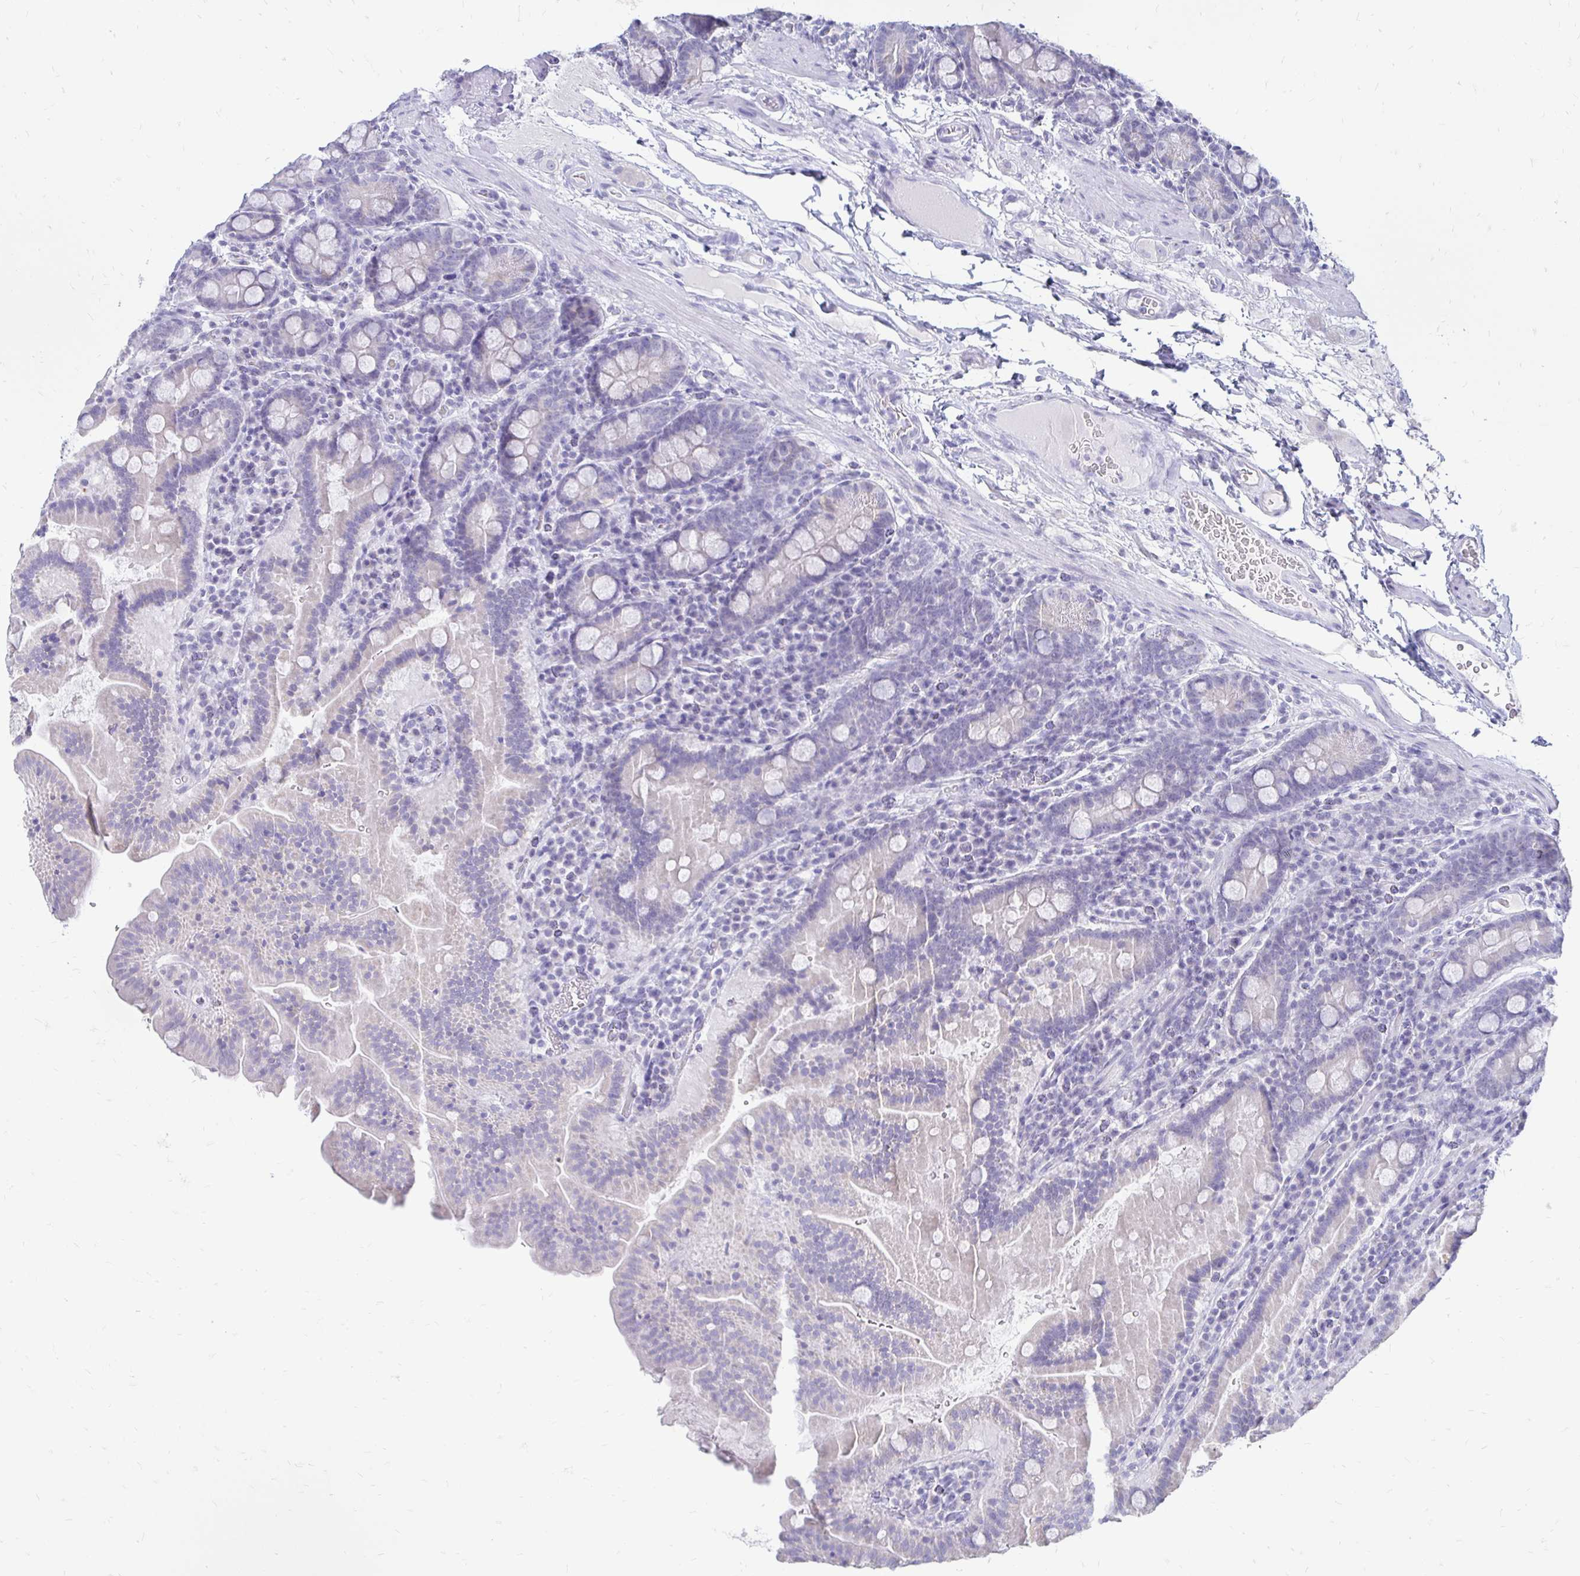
{"staining": {"intensity": "negative", "quantity": "none", "location": "none"}, "tissue": "small intestine", "cell_type": "Glandular cells", "image_type": "normal", "snomed": [{"axis": "morphology", "description": "Normal tissue, NOS"}, {"axis": "topography", "description": "Small intestine"}], "caption": "A histopathology image of small intestine stained for a protein demonstrates no brown staining in glandular cells.", "gene": "PEG10", "patient": {"sex": "male", "age": 26}}